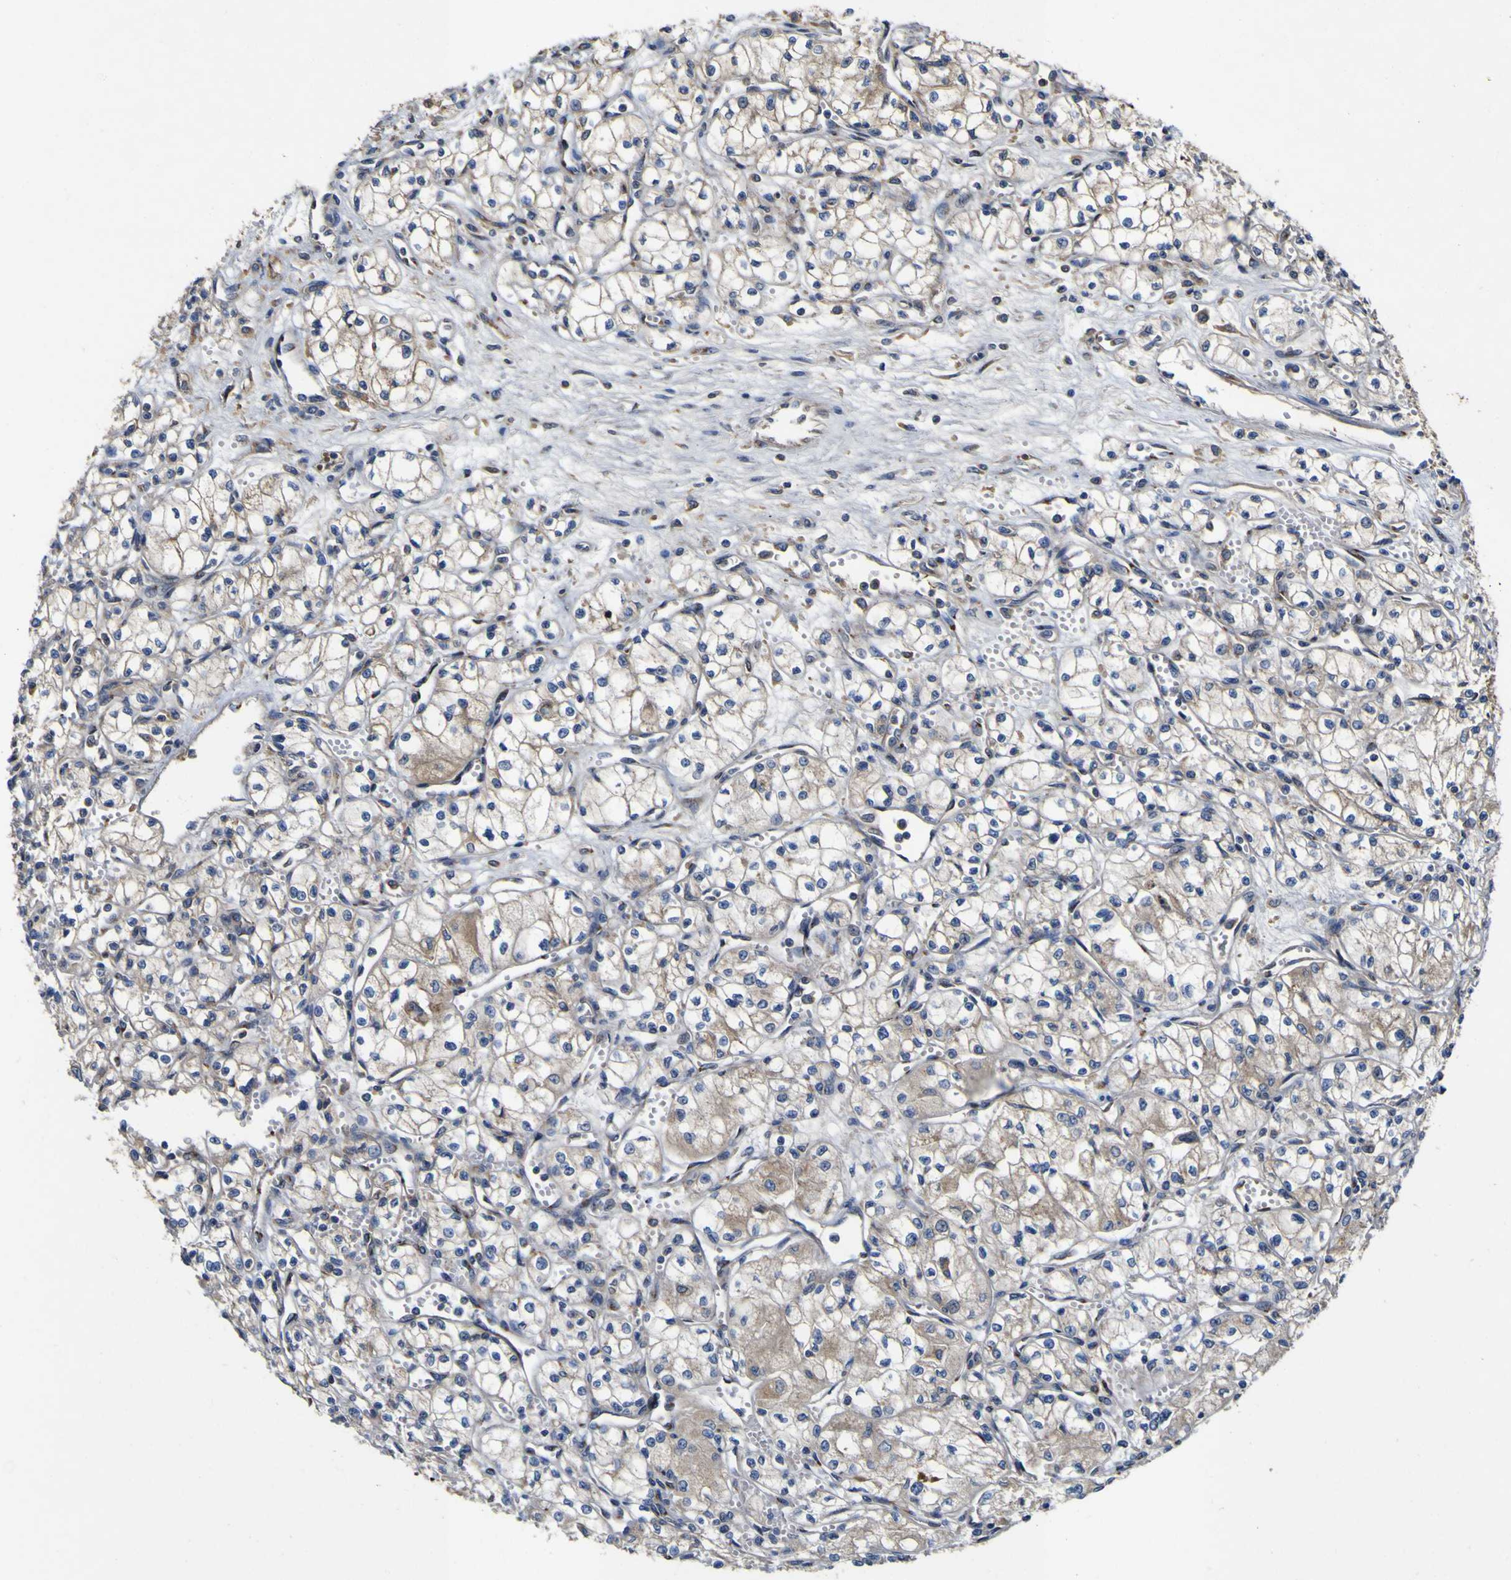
{"staining": {"intensity": "weak", "quantity": ">75%", "location": "cytoplasmic/membranous"}, "tissue": "renal cancer", "cell_type": "Tumor cells", "image_type": "cancer", "snomed": [{"axis": "morphology", "description": "Normal tissue, NOS"}, {"axis": "morphology", "description": "Adenocarcinoma, NOS"}, {"axis": "topography", "description": "Kidney"}], "caption": "The histopathology image reveals a brown stain indicating the presence of a protein in the cytoplasmic/membranous of tumor cells in adenocarcinoma (renal).", "gene": "COA1", "patient": {"sex": "male", "age": 59}}